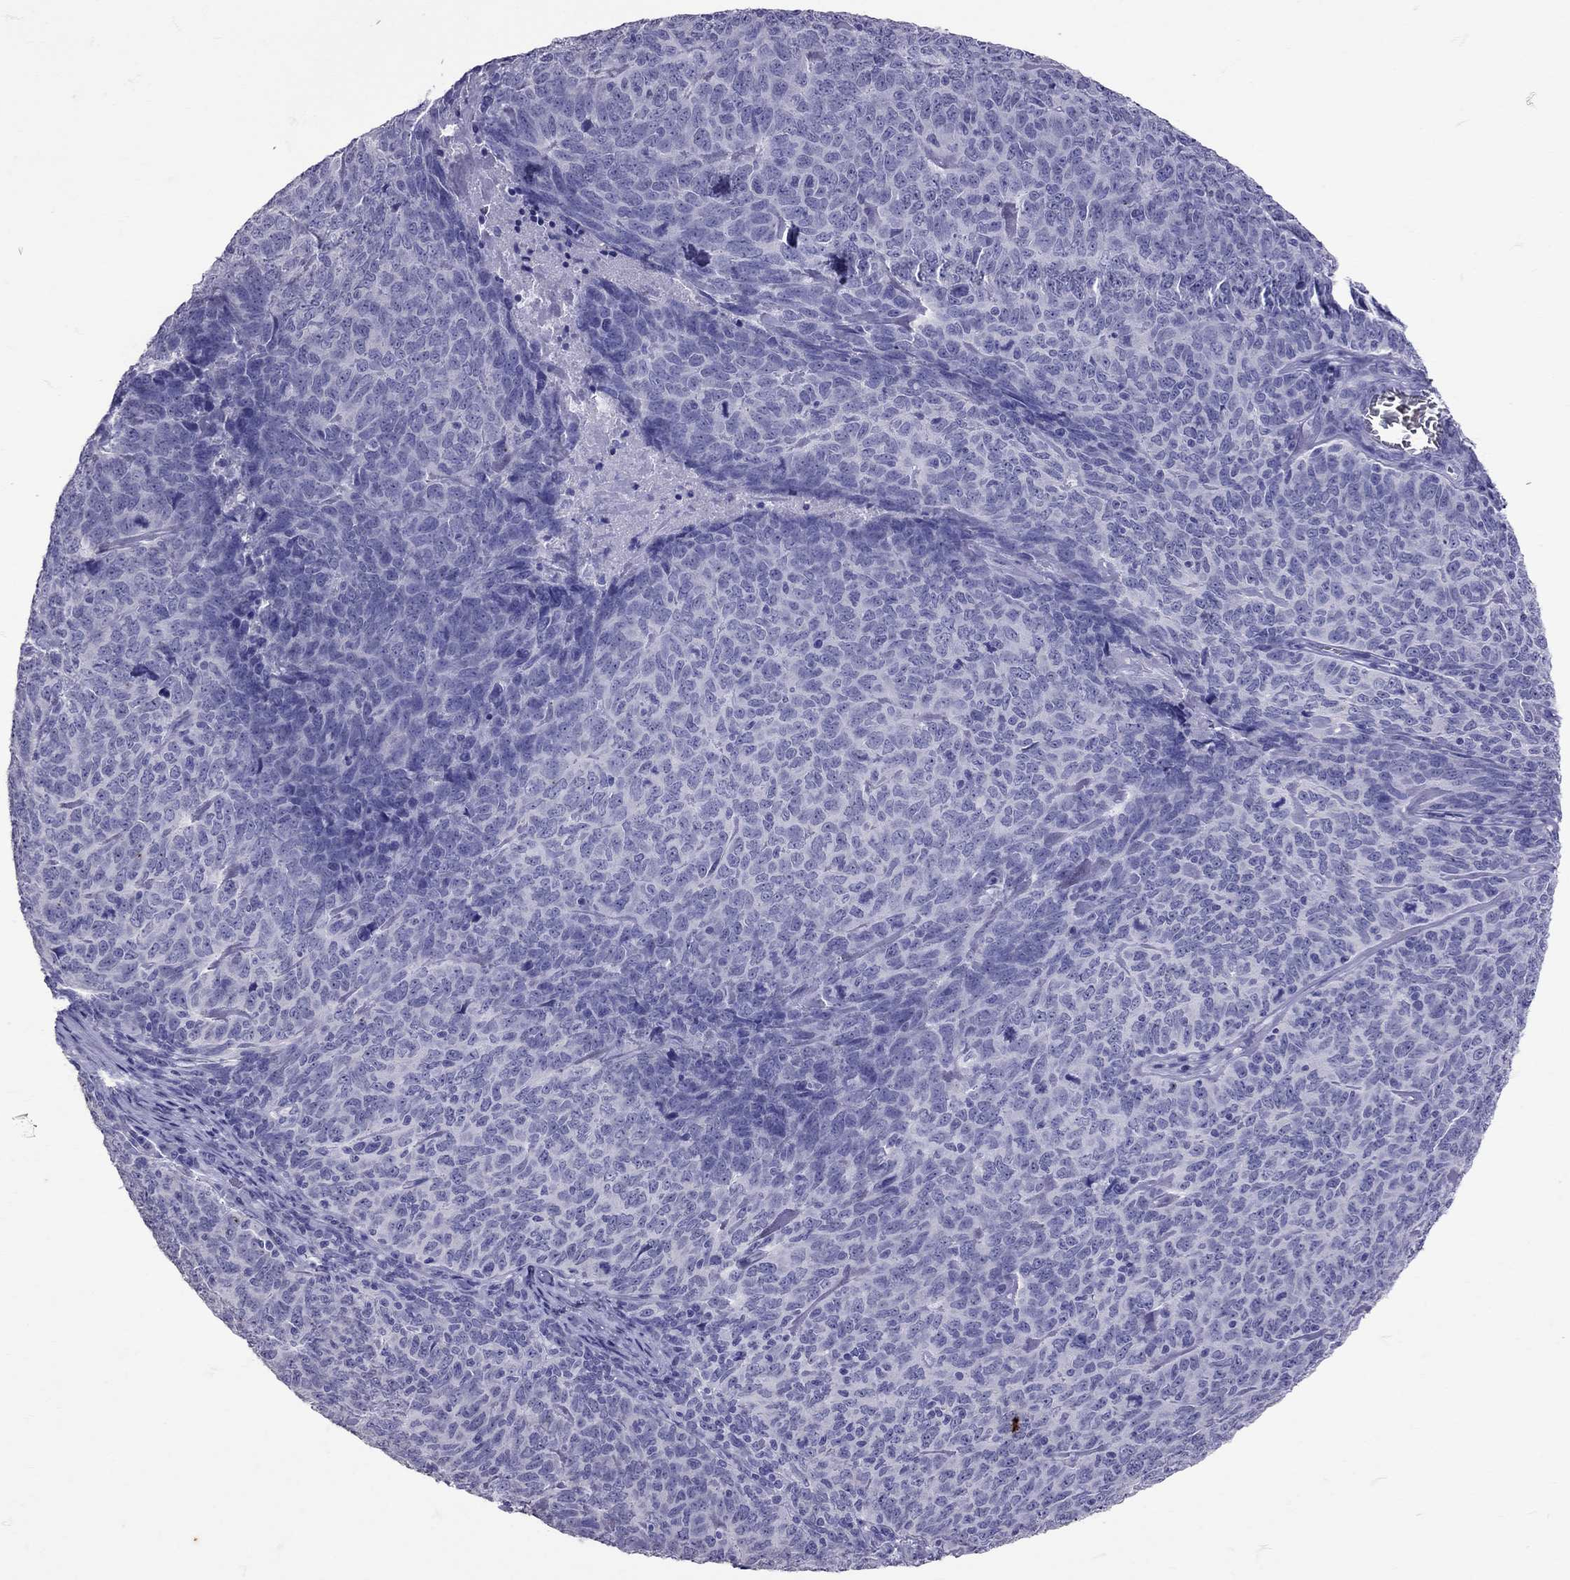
{"staining": {"intensity": "negative", "quantity": "none", "location": "none"}, "tissue": "skin cancer", "cell_type": "Tumor cells", "image_type": "cancer", "snomed": [{"axis": "morphology", "description": "Squamous cell carcinoma, NOS"}, {"axis": "topography", "description": "Skin"}, {"axis": "topography", "description": "Anal"}], "caption": "High power microscopy histopathology image of an IHC photomicrograph of squamous cell carcinoma (skin), revealing no significant staining in tumor cells.", "gene": "AVP", "patient": {"sex": "female", "age": 51}}